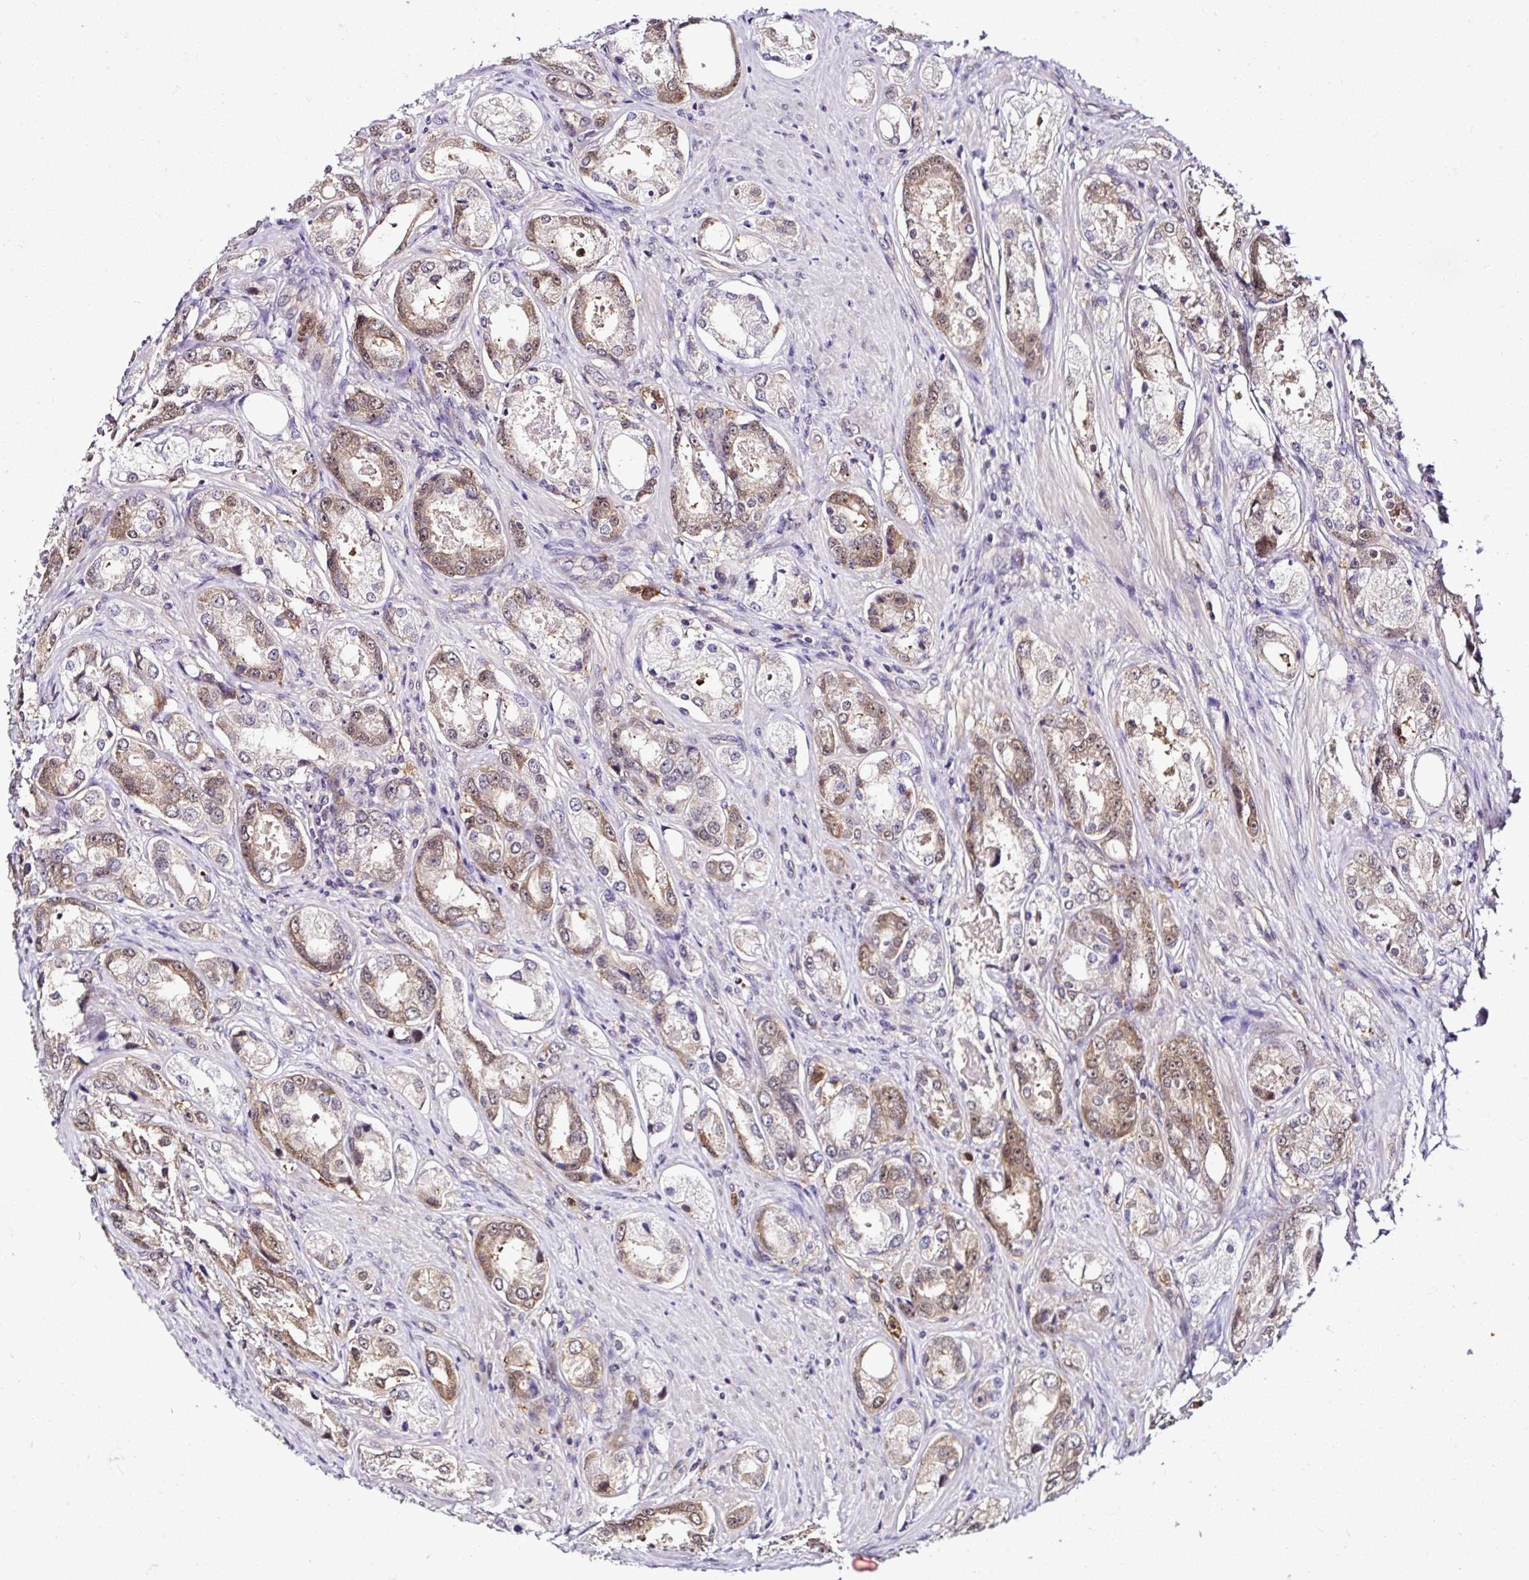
{"staining": {"intensity": "moderate", "quantity": "25%-75%", "location": "cytoplasmic/membranous,nuclear"}, "tissue": "prostate cancer", "cell_type": "Tumor cells", "image_type": "cancer", "snomed": [{"axis": "morphology", "description": "Adenocarcinoma, Low grade"}, {"axis": "topography", "description": "Prostate"}], "caption": "Prostate cancer (low-grade adenocarcinoma) stained with immunohistochemistry demonstrates moderate cytoplasmic/membranous and nuclear expression in about 25%-75% of tumor cells. The staining is performed using DAB (3,3'-diaminobenzidine) brown chromogen to label protein expression. The nuclei are counter-stained blue using hematoxylin.", "gene": "PIN4", "patient": {"sex": "male", "age": 68}}